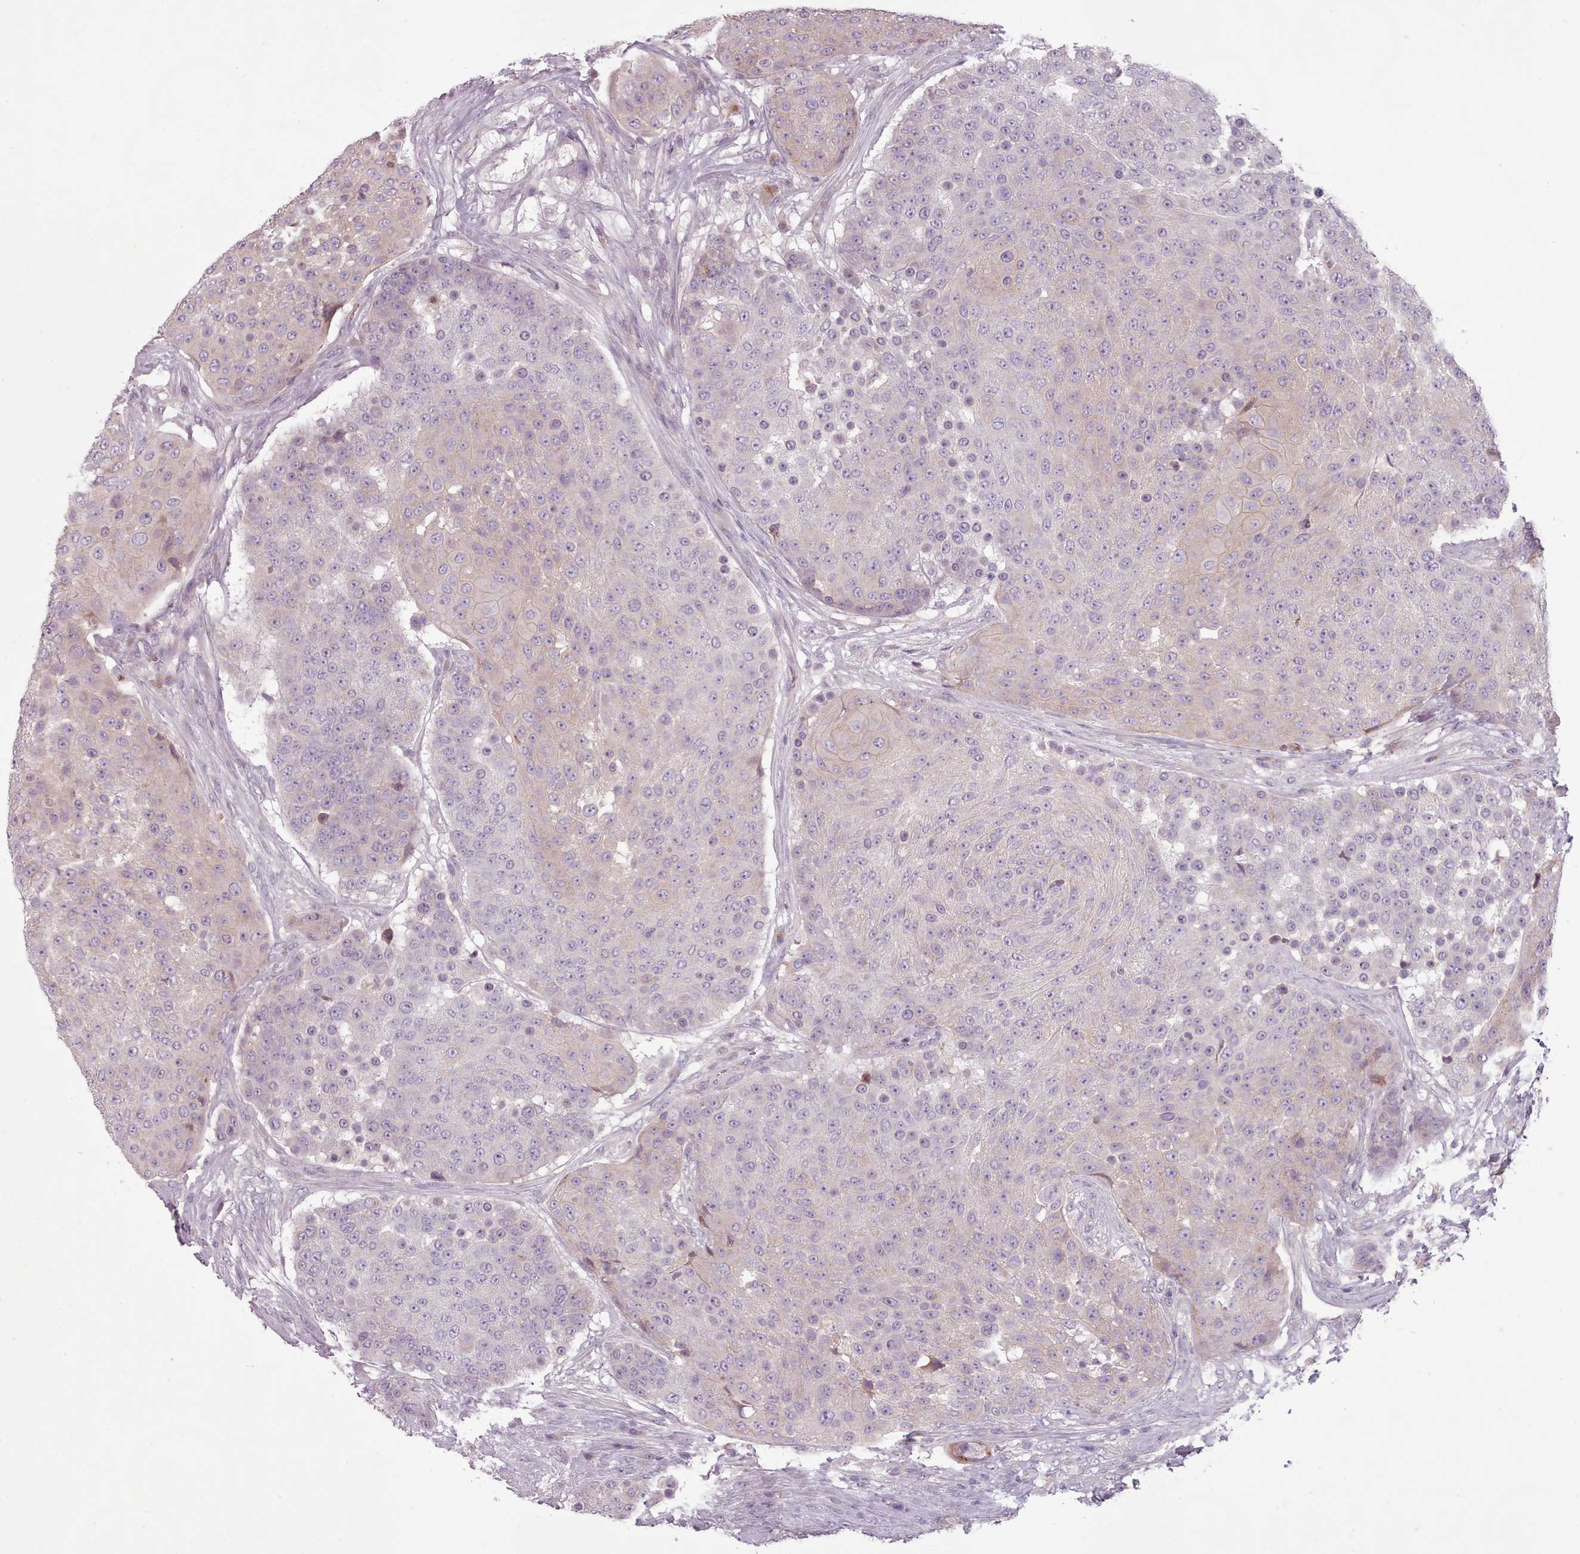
{"staining": {"intensity": "negative", "quantity": "none", "location": "none"}, "tissue": "urothelial cancer", "cell_type": "Tumor cells", "image_type": "cancer", "snomed": [{"axis": "morphology", "description": "Urothelial carcinoma, High grade"}, {"axis": "topography", "description": "Urinary bladder"}], "caption": "Tumor cells show no significant protein staining in urothelial cancer.", "gene": "LAPTM5", "patient": {"sex": "female", "age": 63}}